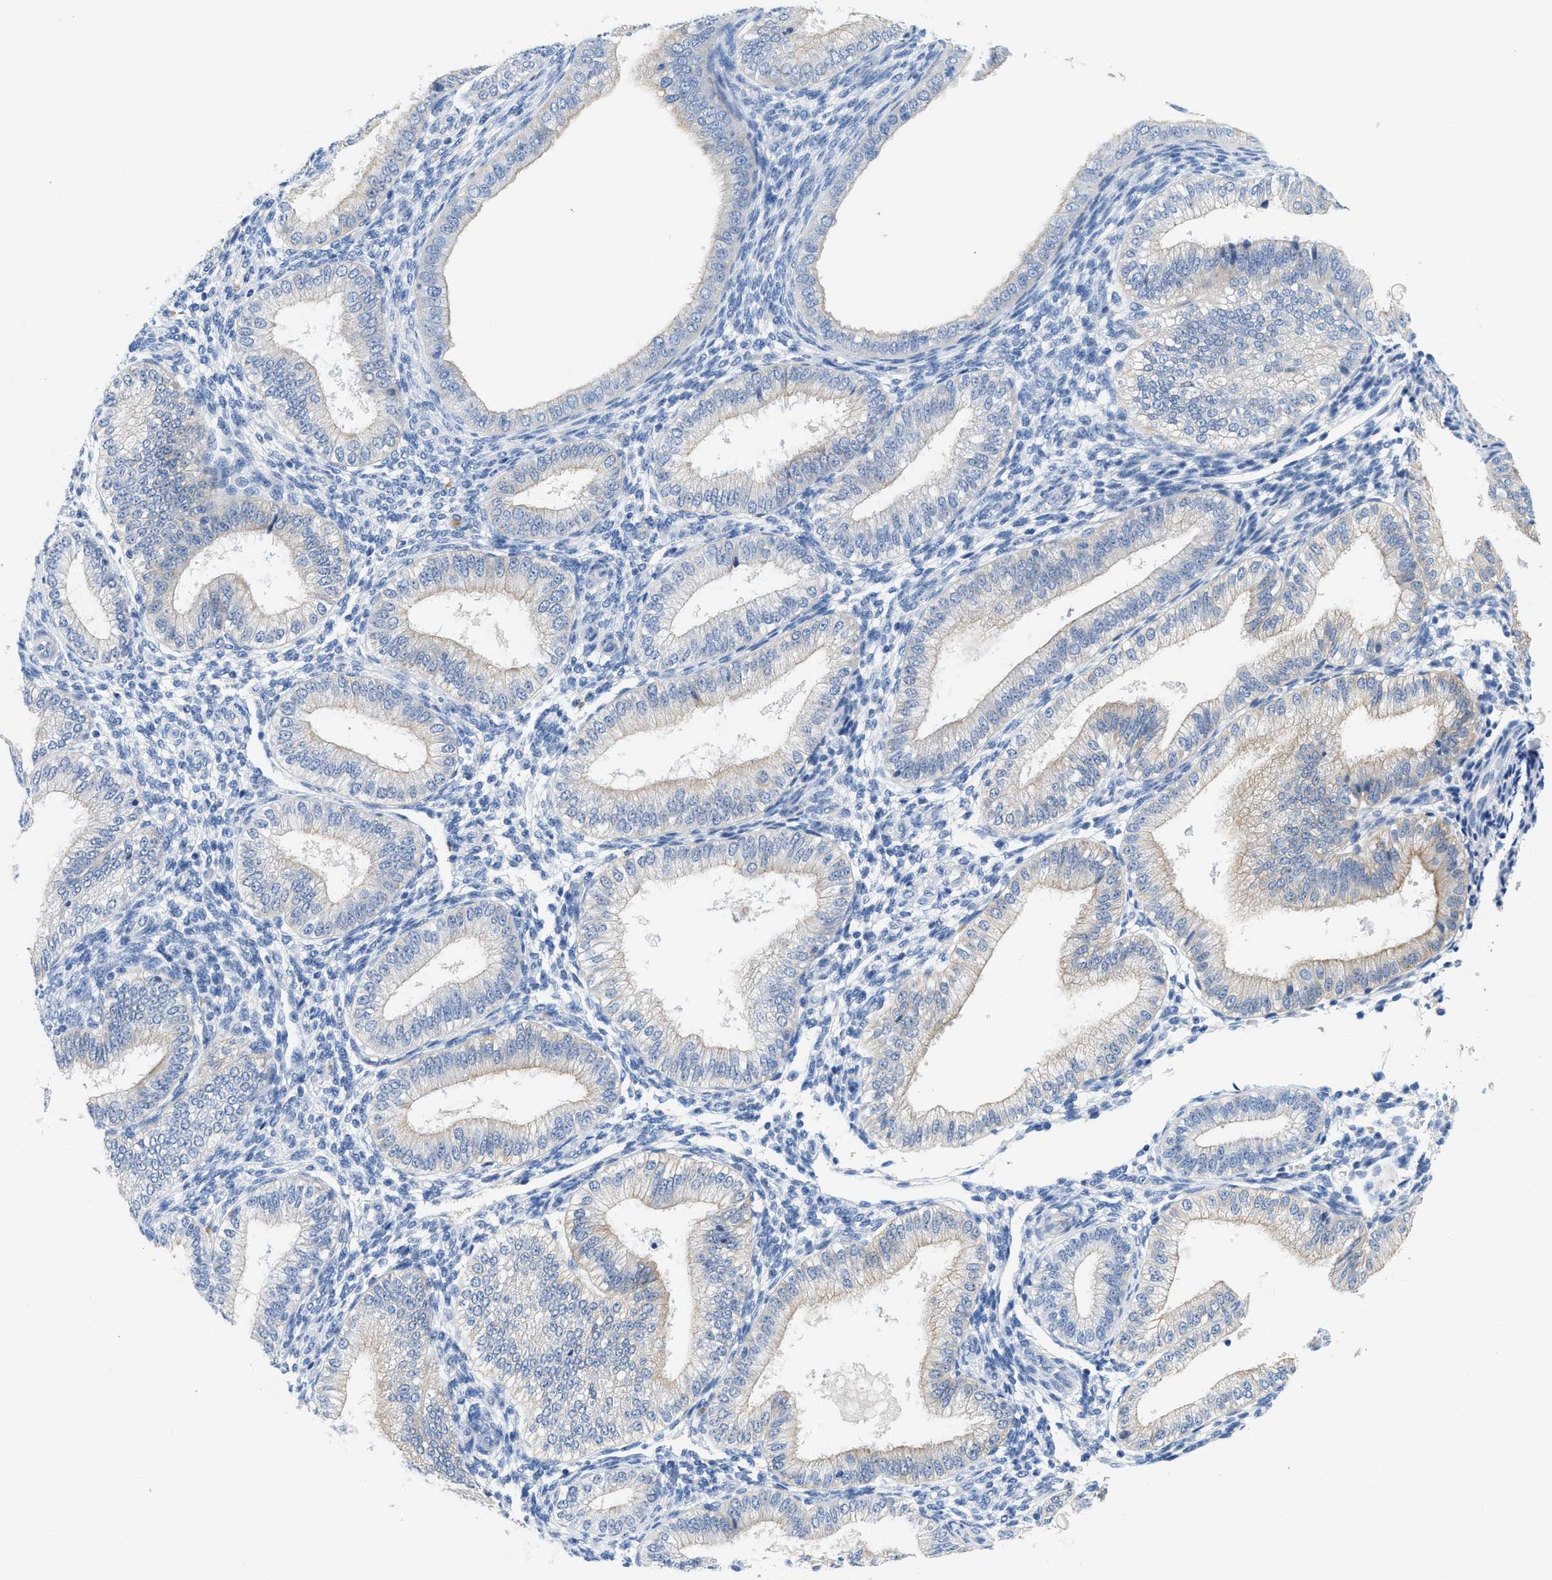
{"staining": {"intensity": "negative", "quantity": "none", "location": "none"}, "tissue": "endometrium", "cell_type": "Cells in endometrial stroma", "image_type": "normal", "snomed": [{"axis": "morphology", "description": "Normal tissue, NOS"}, {"axis": "topography", "description": "Endometrium"}], "caption": "An immunohistochemistry image of normal endometrium is shown. There is no staining in cells in endometrial stroma of endometrium.", "gene": "BPGM", "patient": {"sex": "female", "age": 39}}